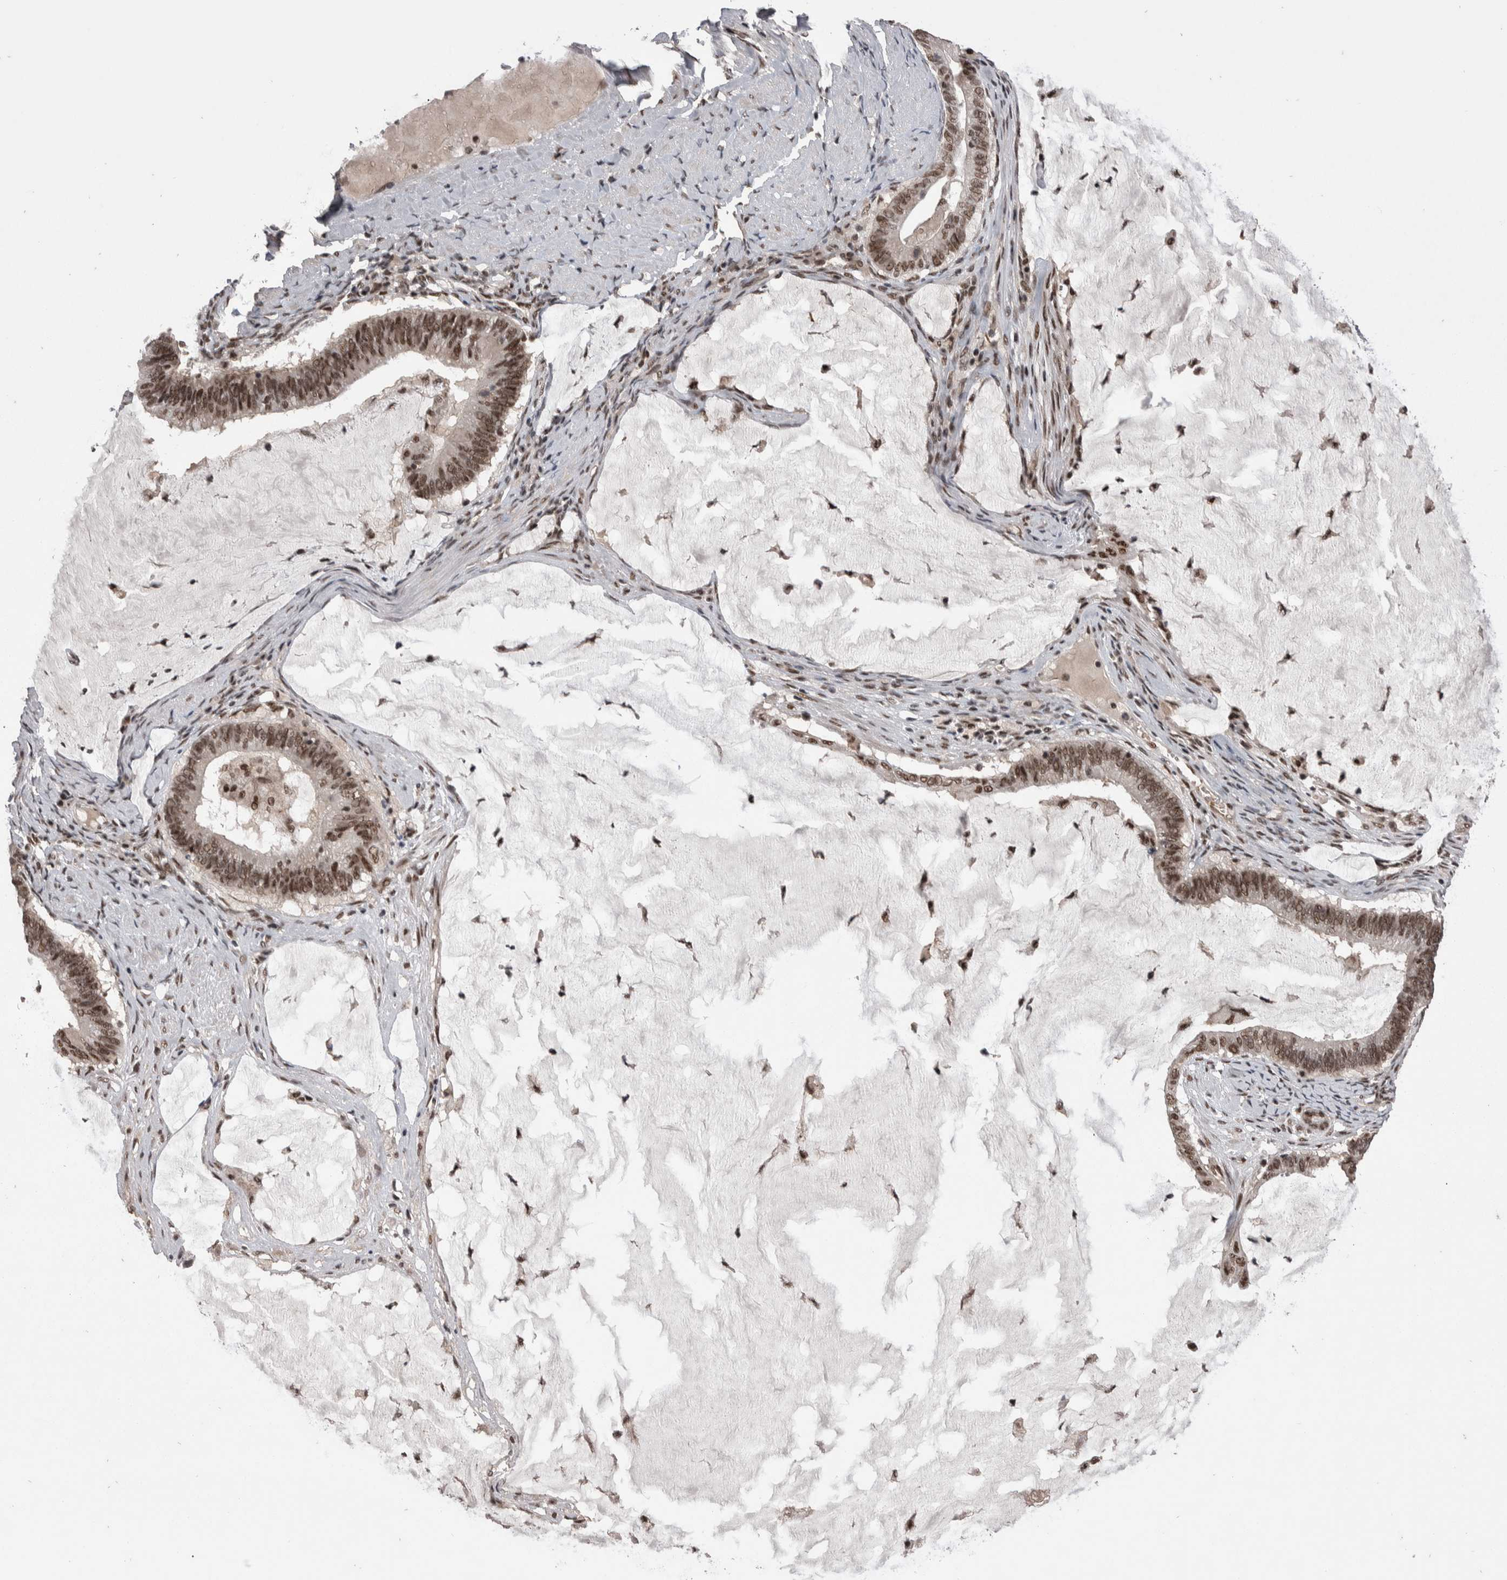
{"staining": {"intensity": "moderate", "quantity": ">75%", "location": "nuclear"}, "tissue": "ovarian cancer", "cell_type": "Tumor cells", "image_type": "cancer", "snomed": [{"axis": "morphology", "description": "Cystadenocarcinoma, mucinous, NOS"}, {"axis": "topography", "description": "Ovary"}], "caption": "This is an image of immunohistochemistry staining of ovarian mucinous cystadenocarcinoma, which shows moderate positivity in the nuclear of tumor cells.", "gene": "DMTF1", "patient": {"sex": "female", "age": 61}}